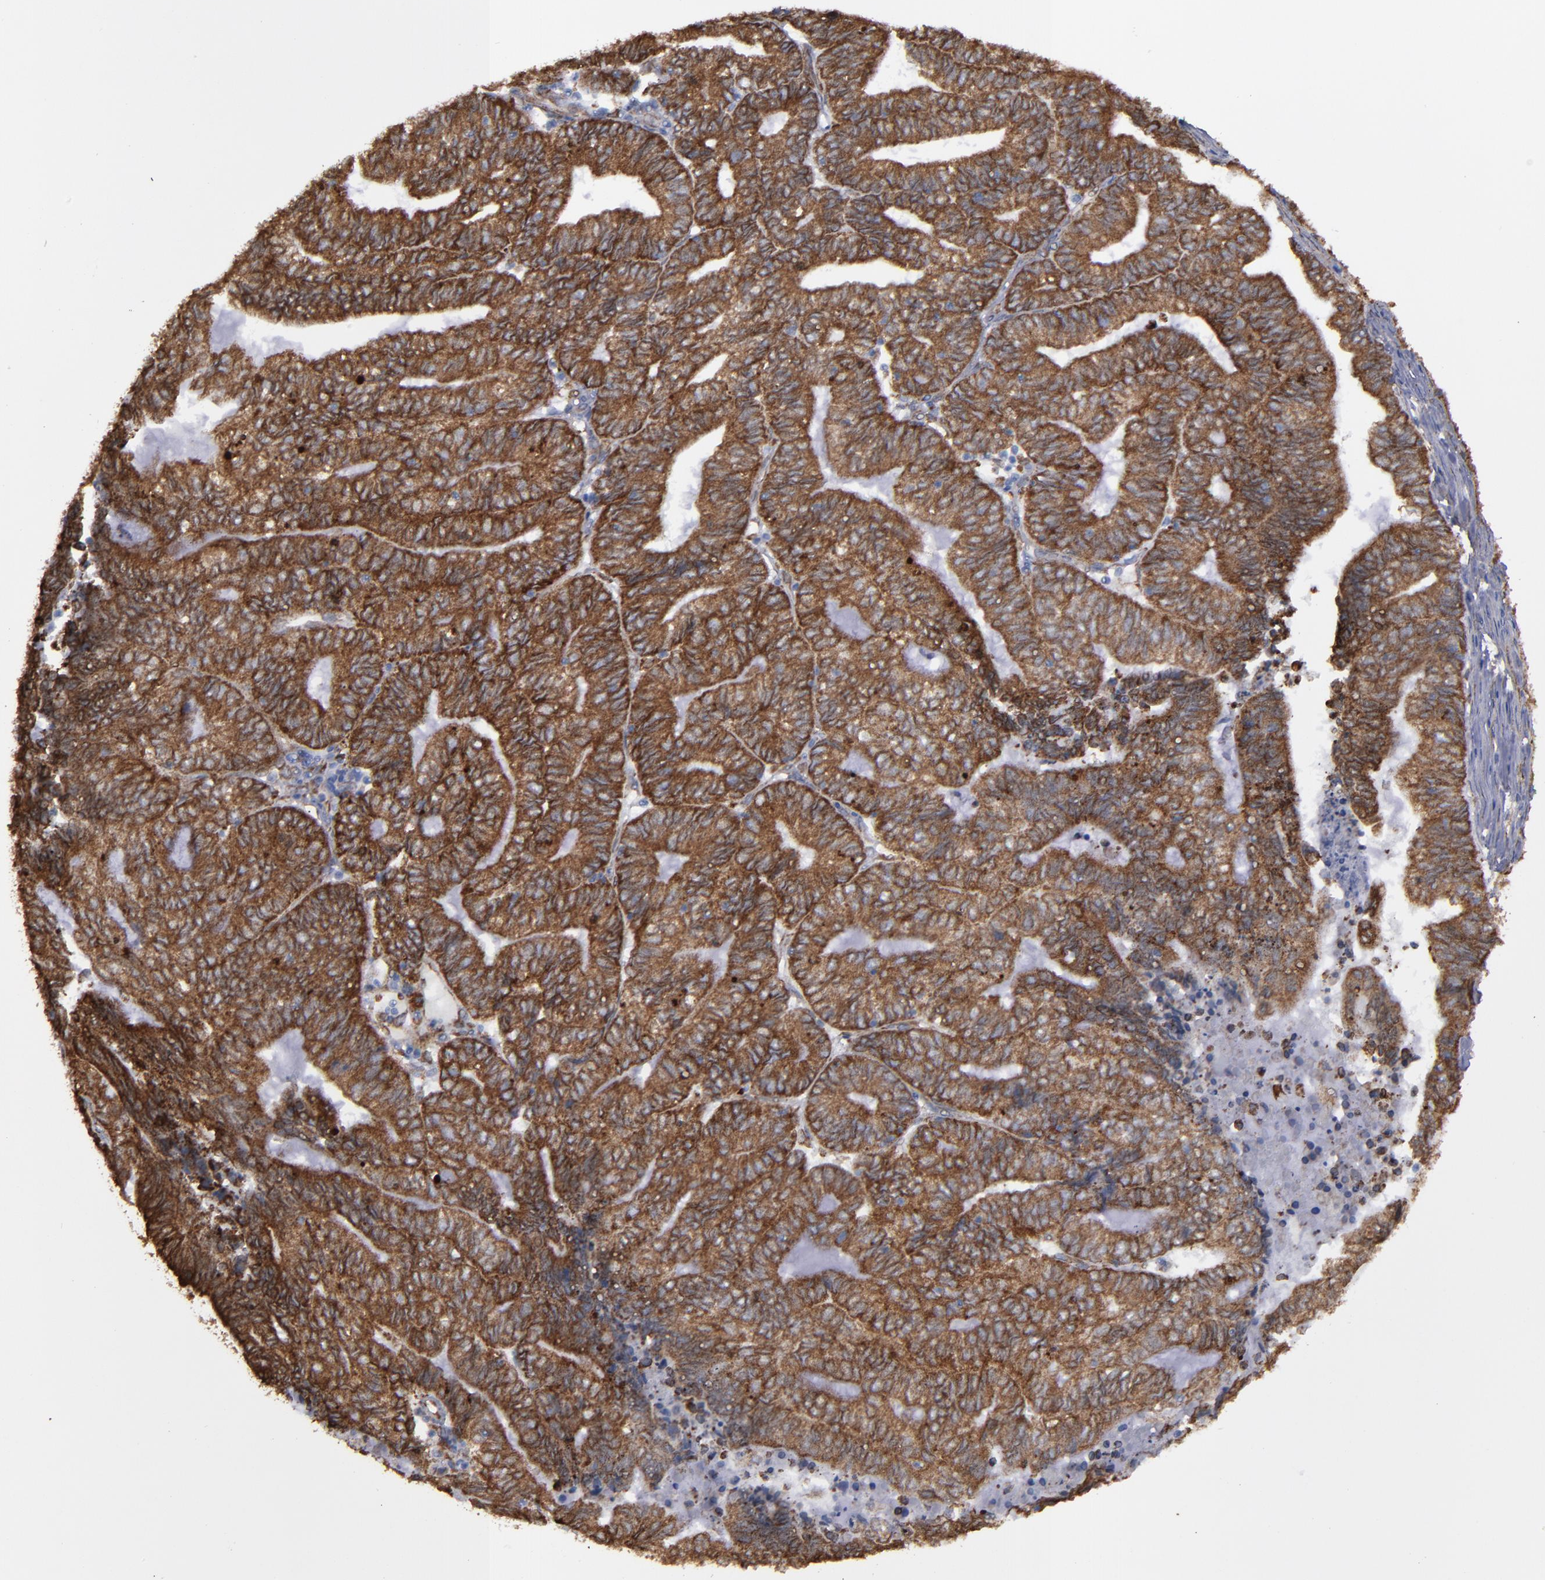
{"staining": {"intensity": "strong", "quantity": ">75%", "location": "cytoplasmic/membranous"}, "tissue": "endometrial cancer", "cell_type": "Tumor cells", "image_type": "cancer", "snomed": [{"axis": "morphology", "description": "Adenocarcinoma, NOS"}, {"axis": "topography", "description": "Uterus"}, {"axis": "topography", "description": "Endometrium"}], "caption": "Endometrial cancer stained with a brown dye demonstrates strong cytoplasmic/membranous positive positivity in approximately >75% of tumor cells.", "gene": "ERLIN2", "patient": {"sex": "female", "age": 70}}